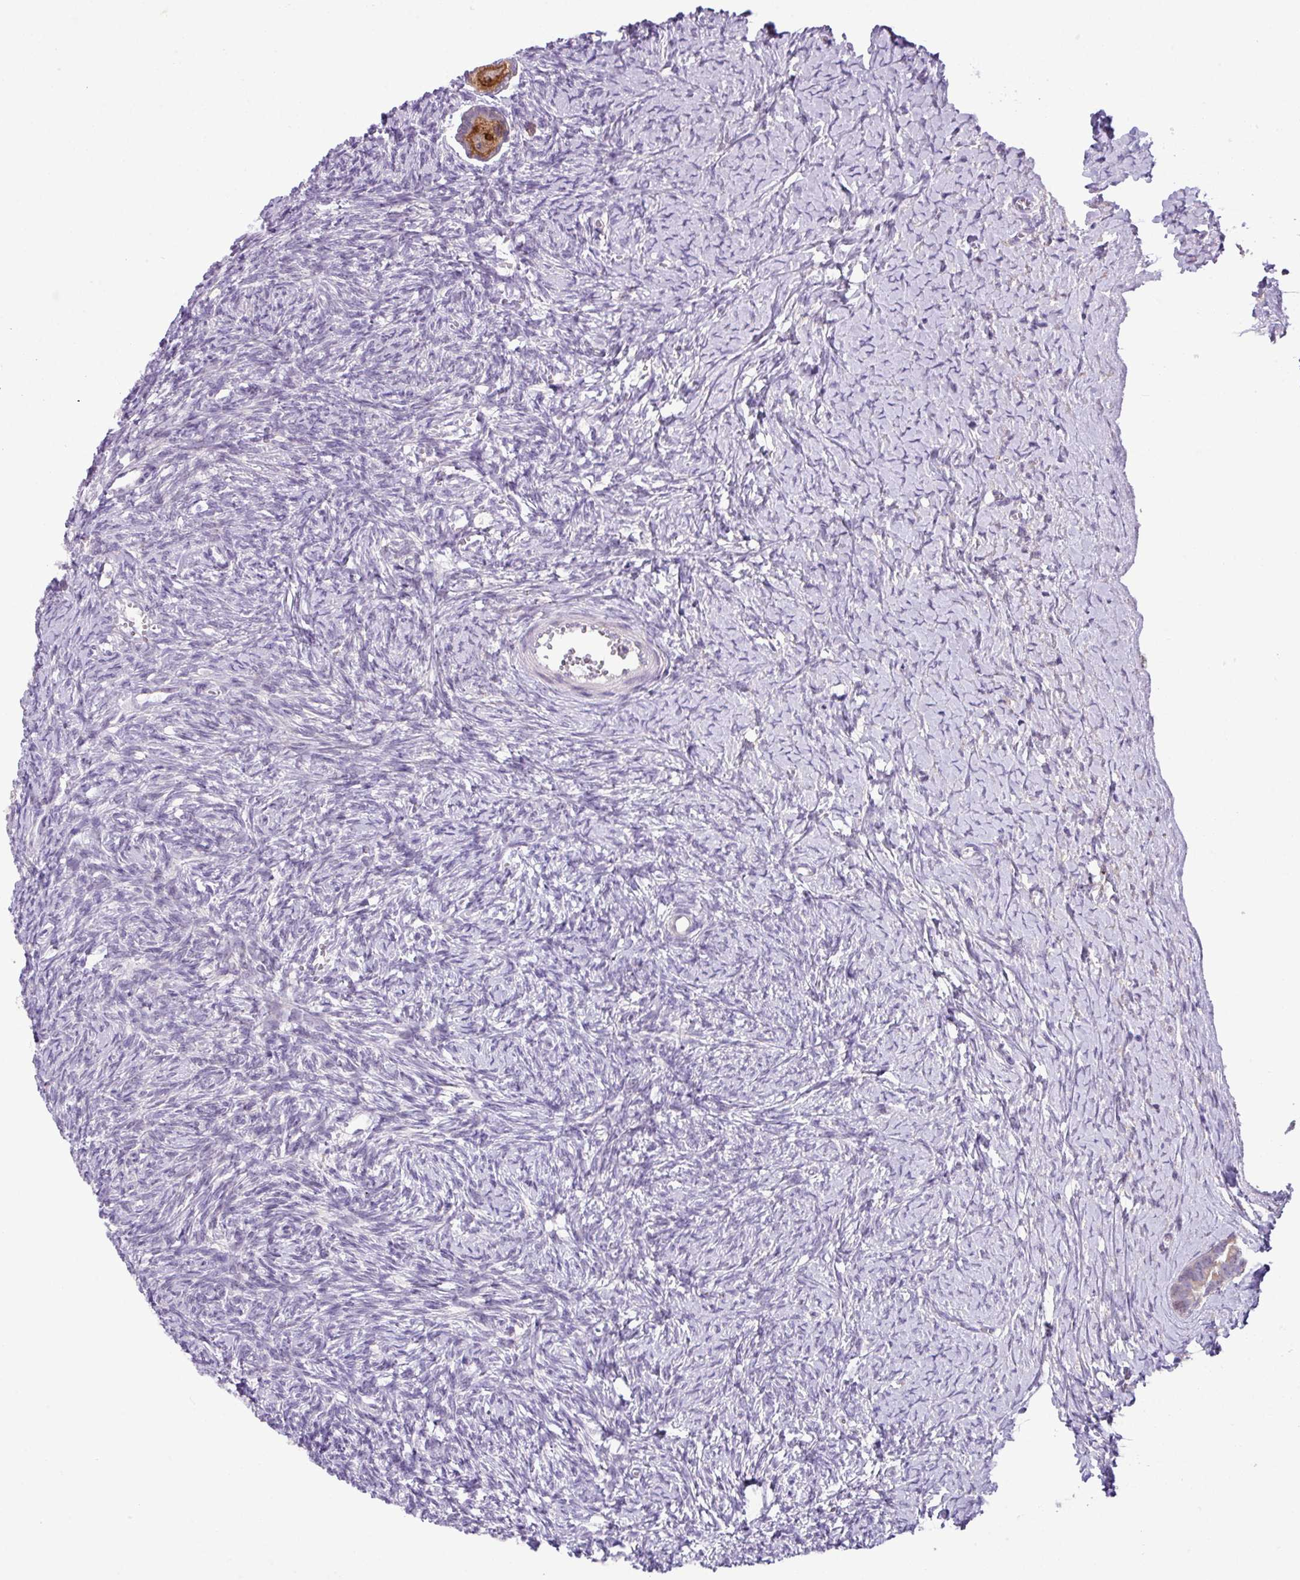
{"staining": {"intensity": "strong", "quantity": ">75%", "location": "cytoplasmic/membranous"}, "tissue": "ovary", "cell_type": "Follicle cells", "image_type": "normal", "snomed": [{"axis": "morphology", "description": "Normal tissue, NOS"}, {"axis": "topography", "description": "Ovary"}], "caption": "Immunohistochemistry photomicrograph of benign ovary stained for a protein (brown), which demonstrates high levels of strong cytoplasmic/membranous staining in about >75% of follicle cells.", "gene": "RGS21", "patient": {"sex": "female", "age": 39}}